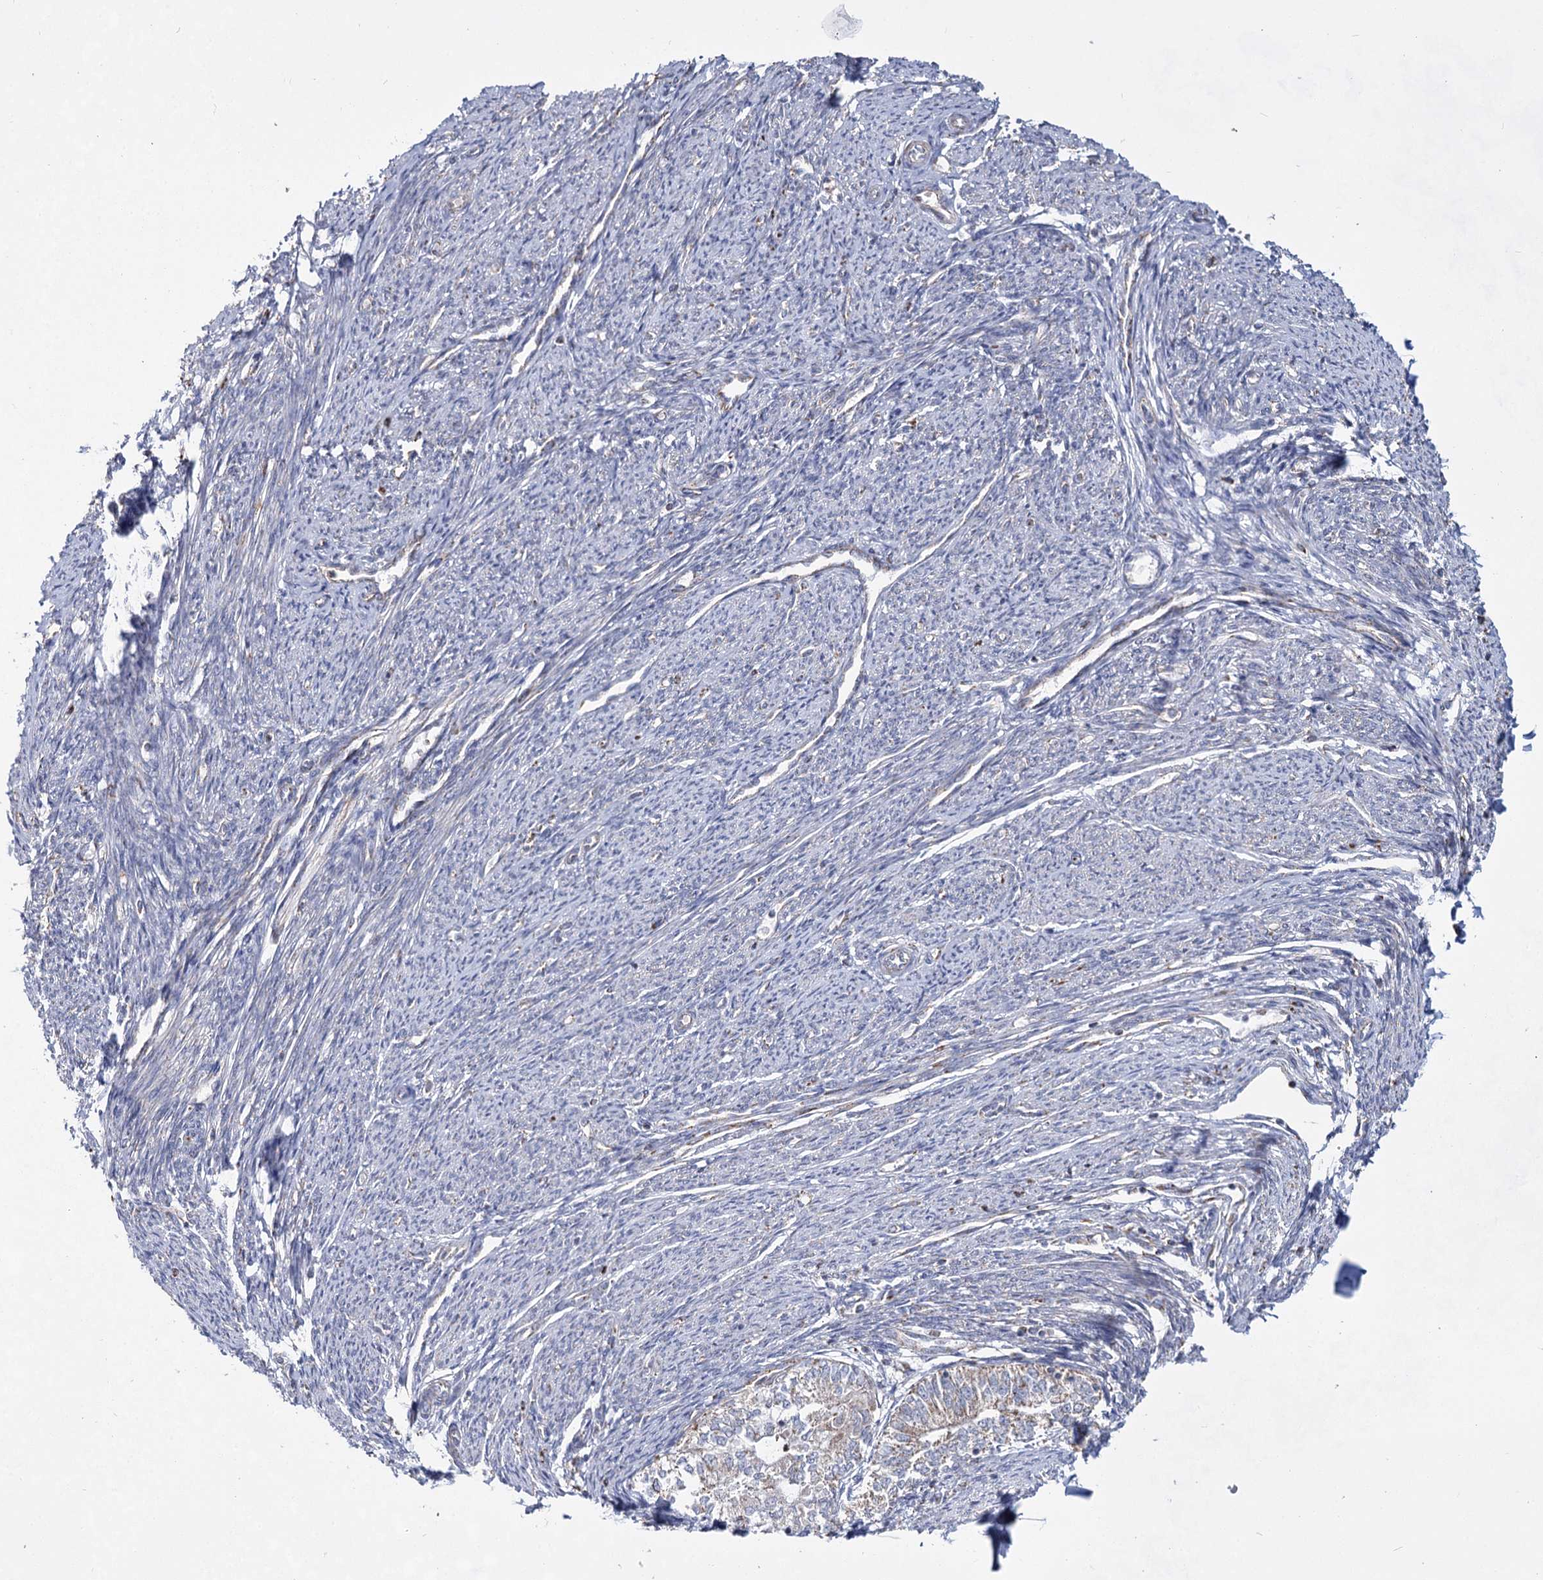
{"staining": {"intensity": "weak", "quantity": "<25%", "location": "cytoplasmic/membranous"}, "tissue": "smooth muscle", "cell_type": "Smooth muscle cells", "image_type": "normal", "snomed": [{"axis": "morphology", "description": "Normal tissue, NOS"}, {"axis": "topography", "description": "Smooth muscle"}, {"axis": "topography", "description": "Uterus"}], "caption": "Immunohistochemistry (IHC) of normal human smooth muscle reveals no staining in smooth muscle cells.", "gene": "CCDC73", "patient": {"sex": "female", "age": 59}}